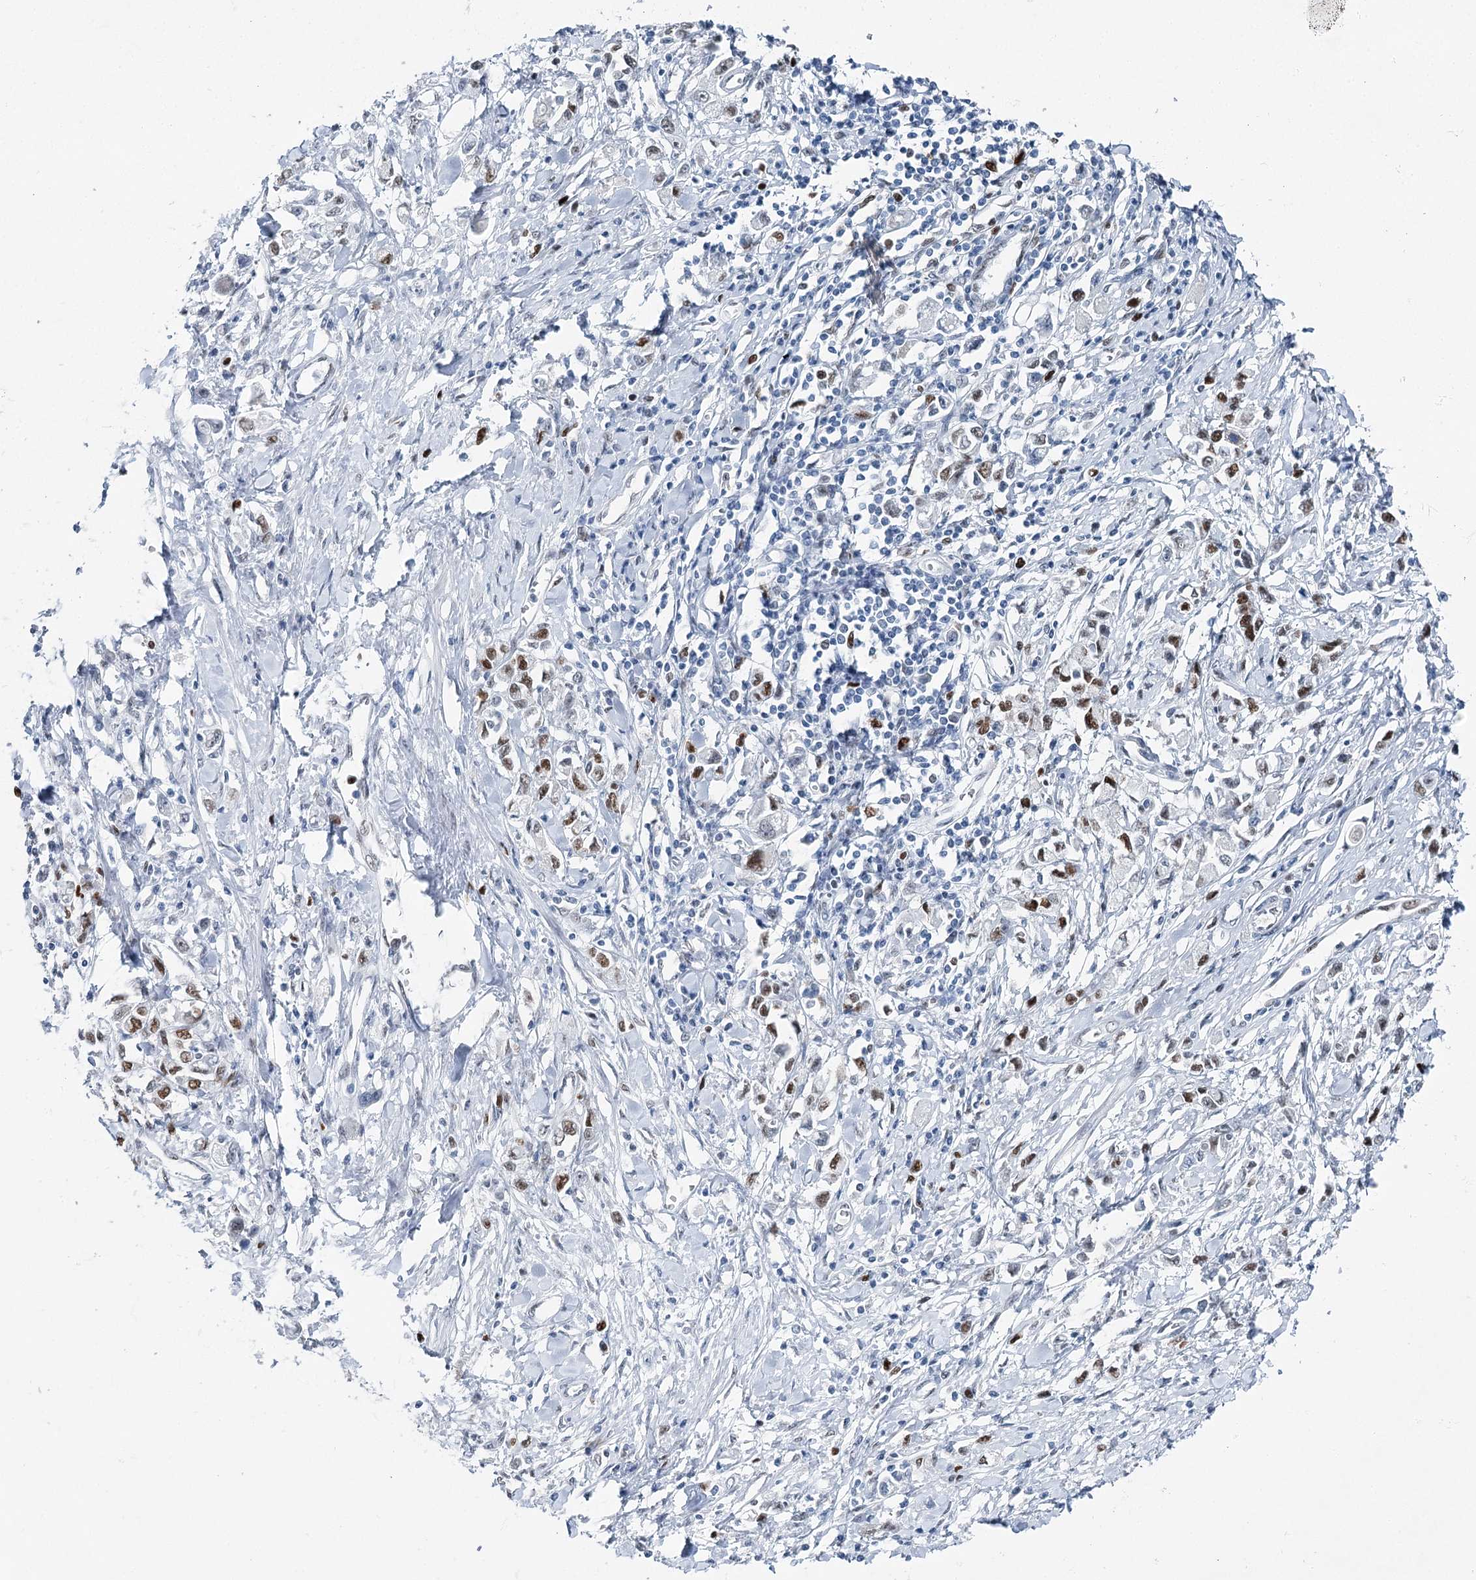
{"staining": {"intensity": "moderate", "quantity": "25%-75%", "location": "nuclear"}, "tissue": "stomach cancer", "cell_type": "Tumor cells", "image_type": "cancer", "snomed": [{"axis": "morphology", "description": "Adenocarcinoma, NOS"}, {"axis": "topography", "description": "Stomach"}], "caption": "Protein expression analysis of human adenocarcinoma (stomach) reveals moderate nuclear positivity in about 25%-75% of tumor cells. (Stains: DAB (3,3'-diaminobenzidine) in brown, nuclei in blue, Microscopy: brightfield microscopy at high magnification).", "gene": "HAT1", "patient": {"sex": "female", "age": 76}}